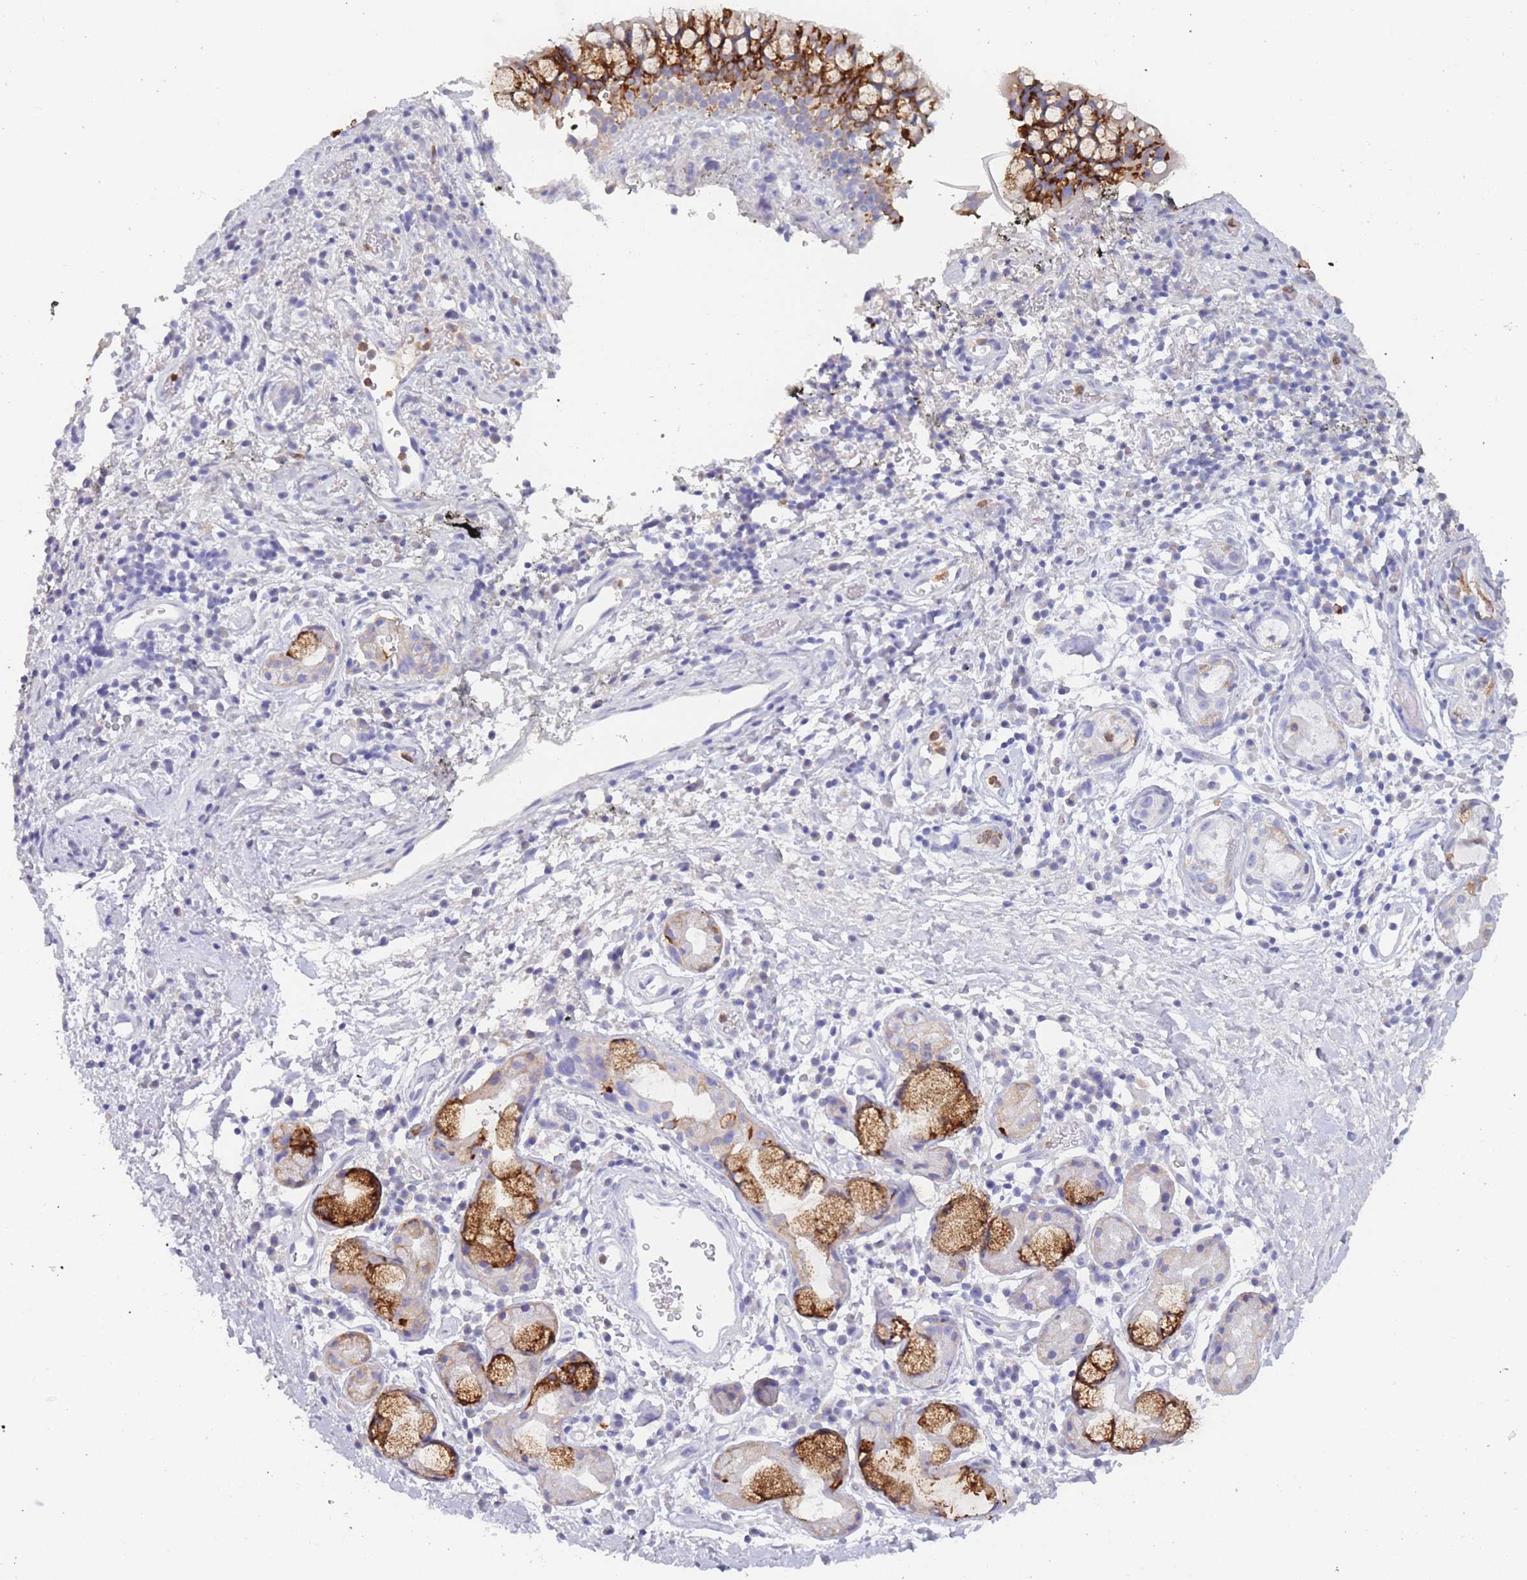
{"staining": {"intensity": "strong", "quantity": "25%-75%", "location": "cytoplasmic/membranous"}, "tissue": "nasopharynx", "cell_type": "Respiratory epithelial cells", "image_type": "normal", "snomed": [{"axis": "morphology", "description": "Normal tissue, NOS"}, {"axis": "morphology", "description": "Squamous cell carcinoma, NOS"}, {"axis": "topography", "description": "Nasopharynx"}, {"axis": "topography", "description": "Head-Neck"}], "caption": "Immunohistochemistry (IHC) staining of normal nasopharynx, which exhibits high levels of strong cytoplasmic/membranous positivity in about 25%-75% of respiratory epithelial cells indicating strong cytoplasmic/membranous protein positivity. The staining was performed using DAB (3,3'-diaminobenzidine) (brown) for protein detection and nuclei were counterstained in hematoxylin (blue).", "gene": "ZNF627", "patient": {"sex": "male", "age": 85}}